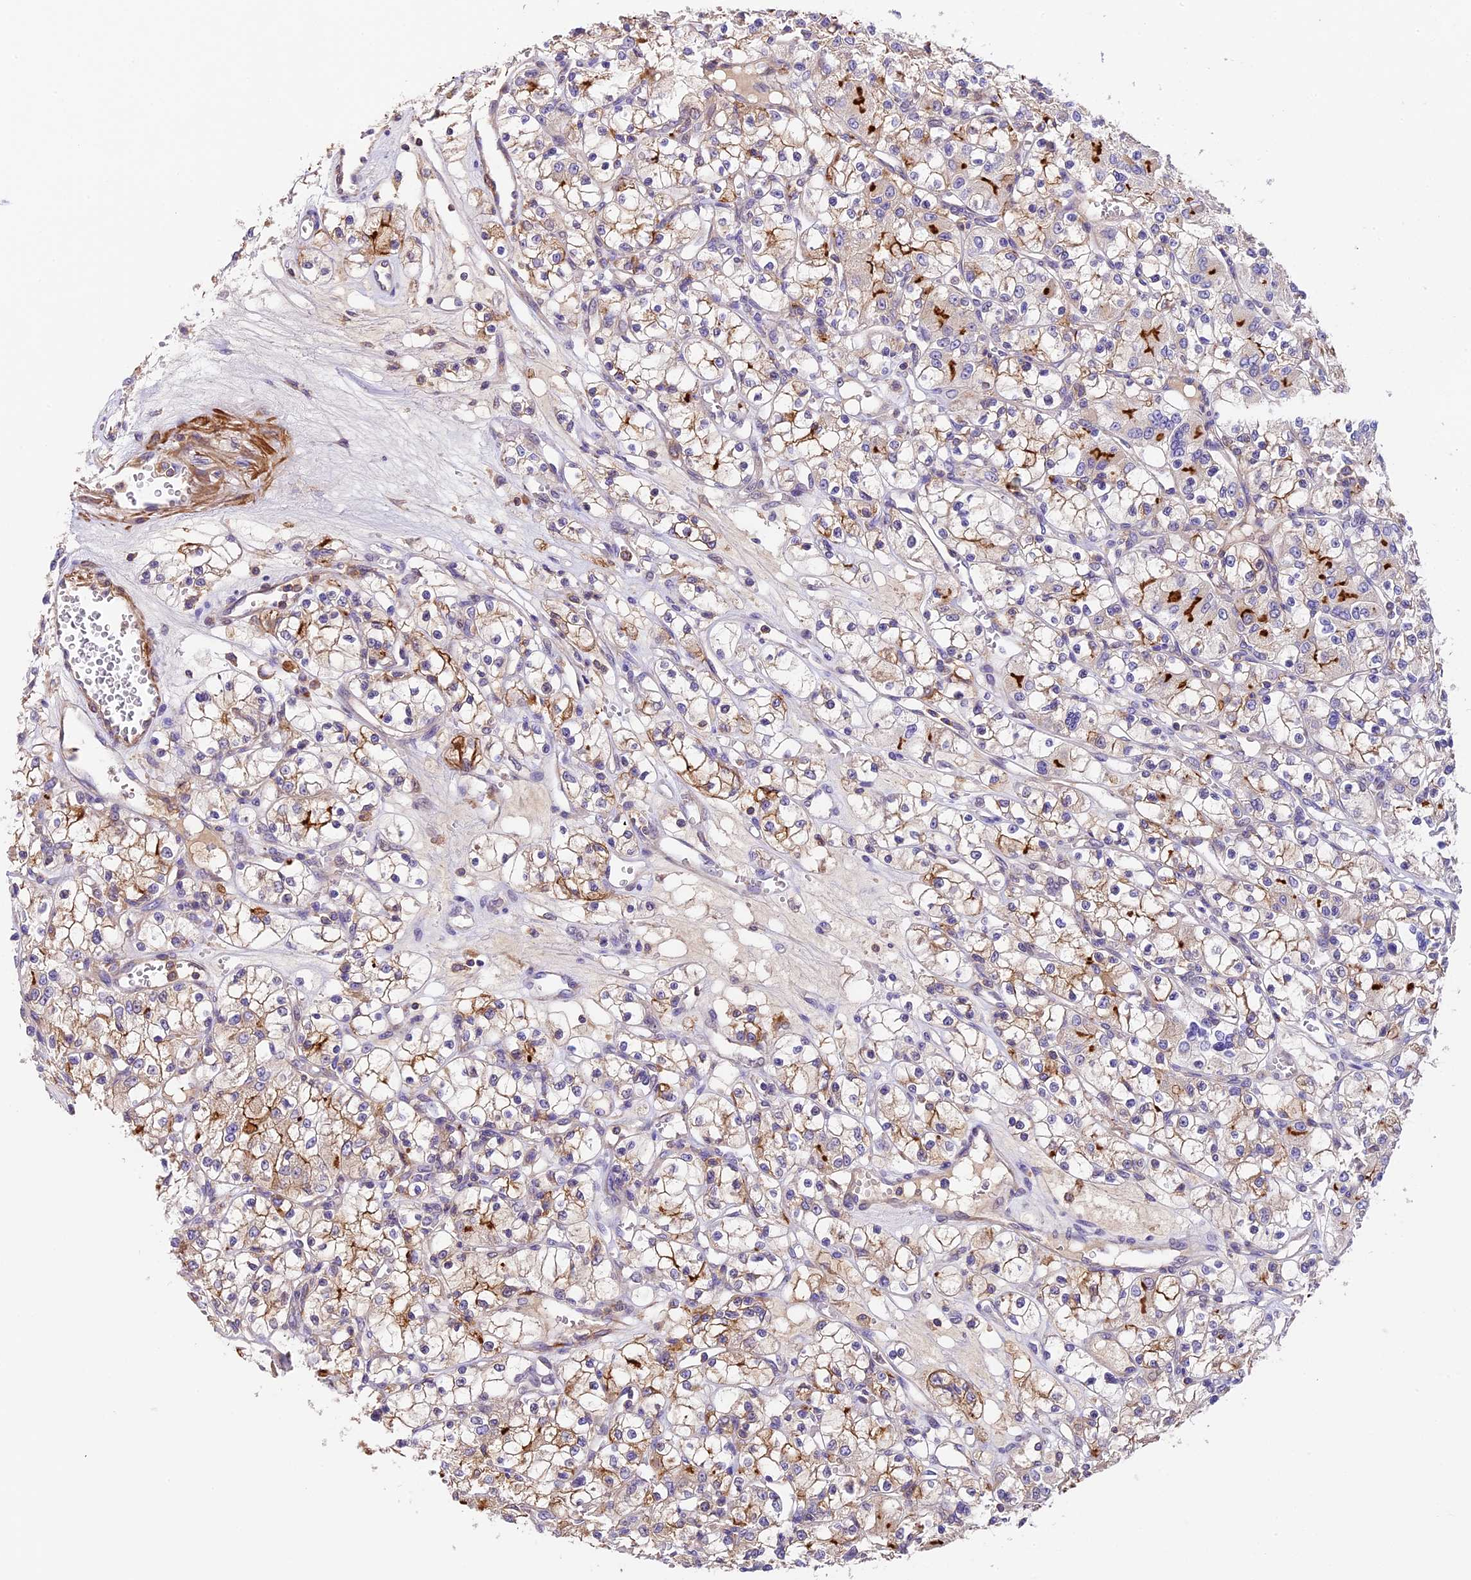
{"staining": {"intensity": "moderate", "quantity": "<25%", "location": "cytoplasmic/membranous"}, "tissue": "renal cancer", "cell_type": "Tumor cells", "image_type": "cancer", "snomed": [{"axis": "morphology", "description": "Adenocarcinoma, NOS"}, {"axis": "topography", "description": "Kidney"}], "caption": "Protein analysis of adenocarcinoma (renal) tissue shows moderate cytoplasmic/membranous staining in approximately <25% of tumor cells.", "gene": "TBC1D1", "patient": {"sex": "female", "age": 59}}